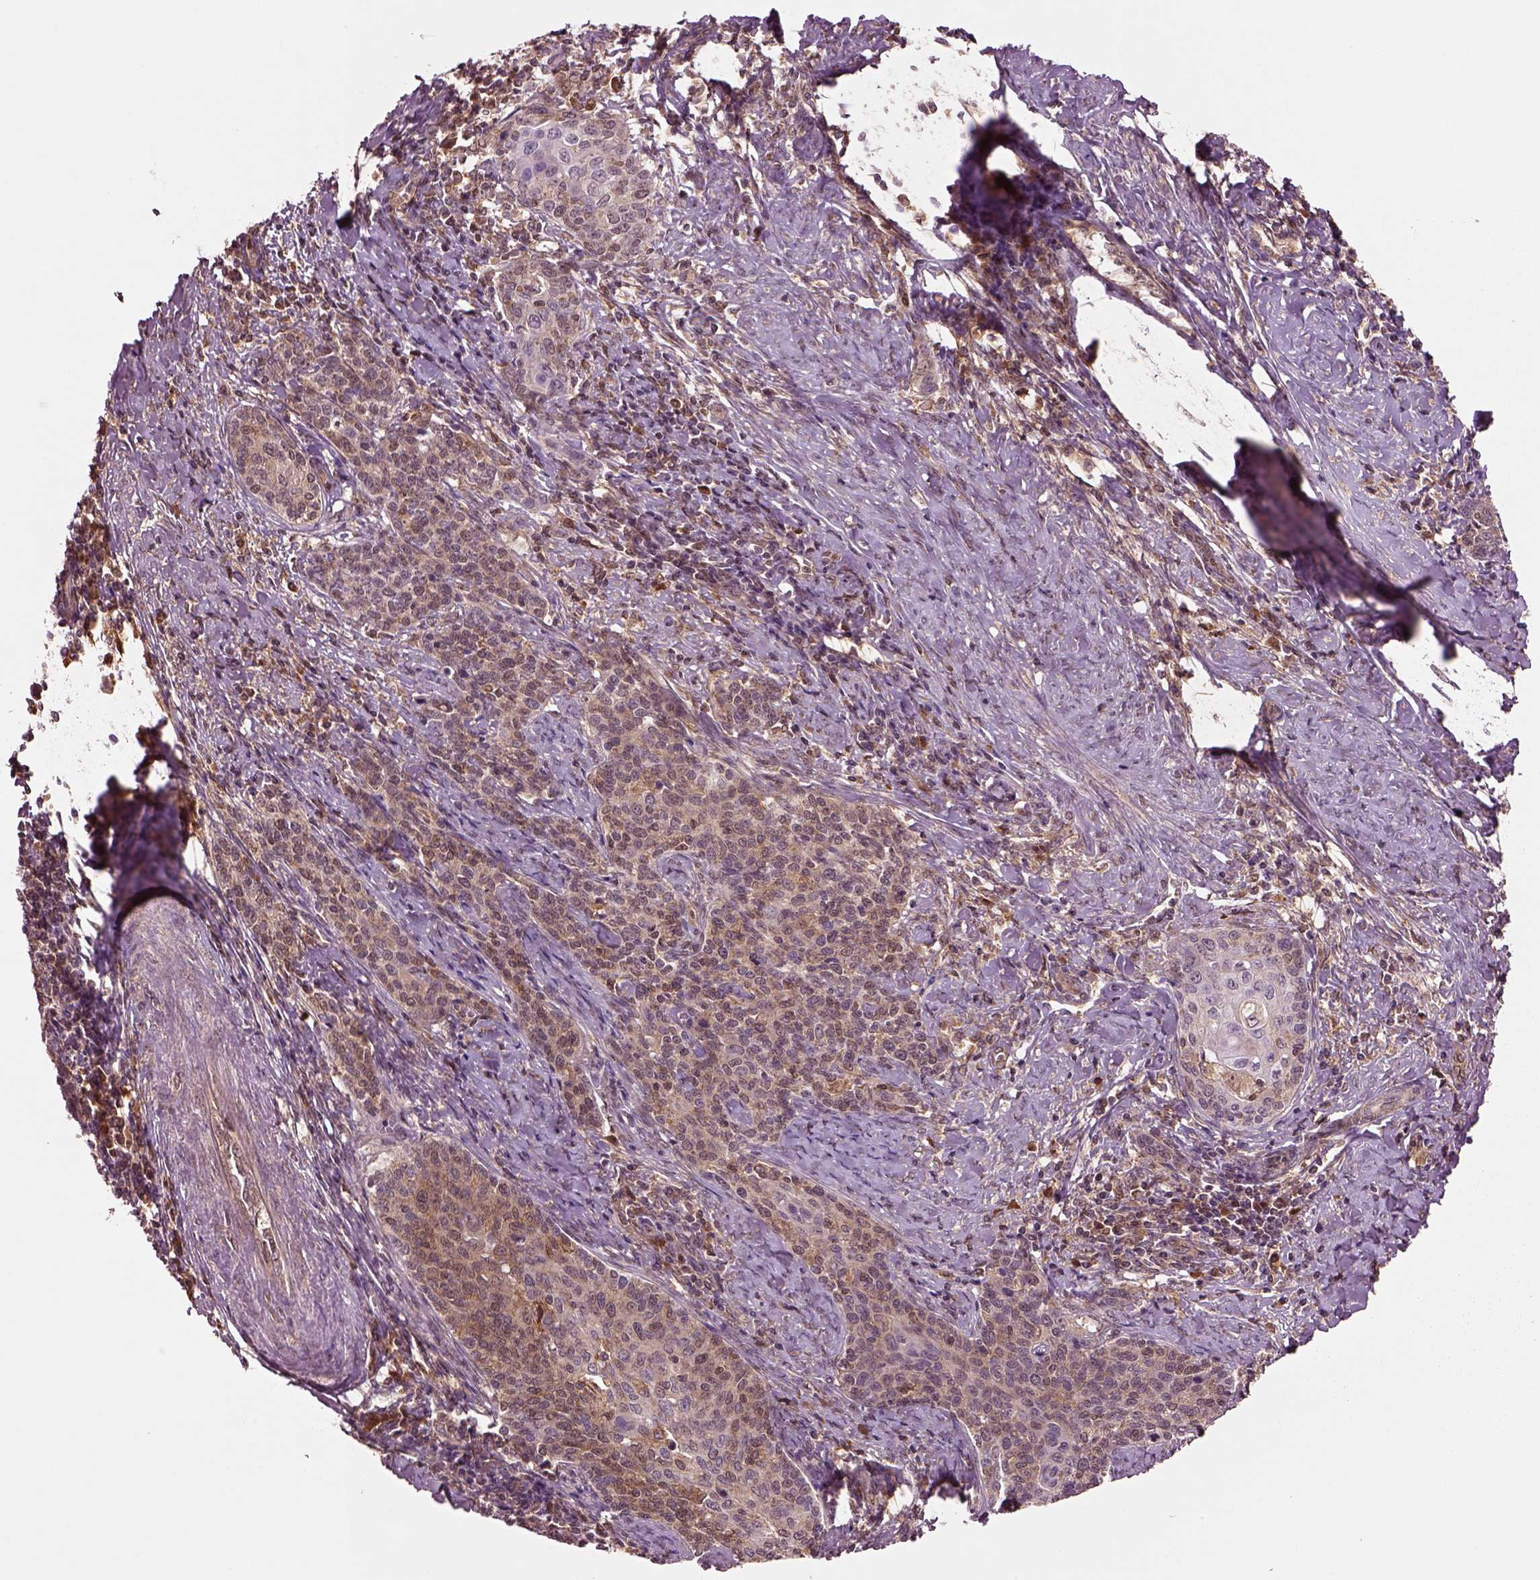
{"staining": {"intensity": "moderate", "quantity": "<25%", "location": "cytoplasmic/membranous"}, "tissue": "cervical cancer", "cell_type": "Tumor cells", "image_type": "cancer", "snomed": [{"axis": "morphology", "description": "Squamous cell carcinoma, NOS"}, {"axis": "topography", "description": "Cervix"}], "caption": "A histopathology image of human squamous cell carcinoma (cervical) stained for a protein reveals moderate cytoplasmic/membranous brown staining in tumor cells.", "gene": "MDP1", "patient": {"sex": "female", "age": 39}}